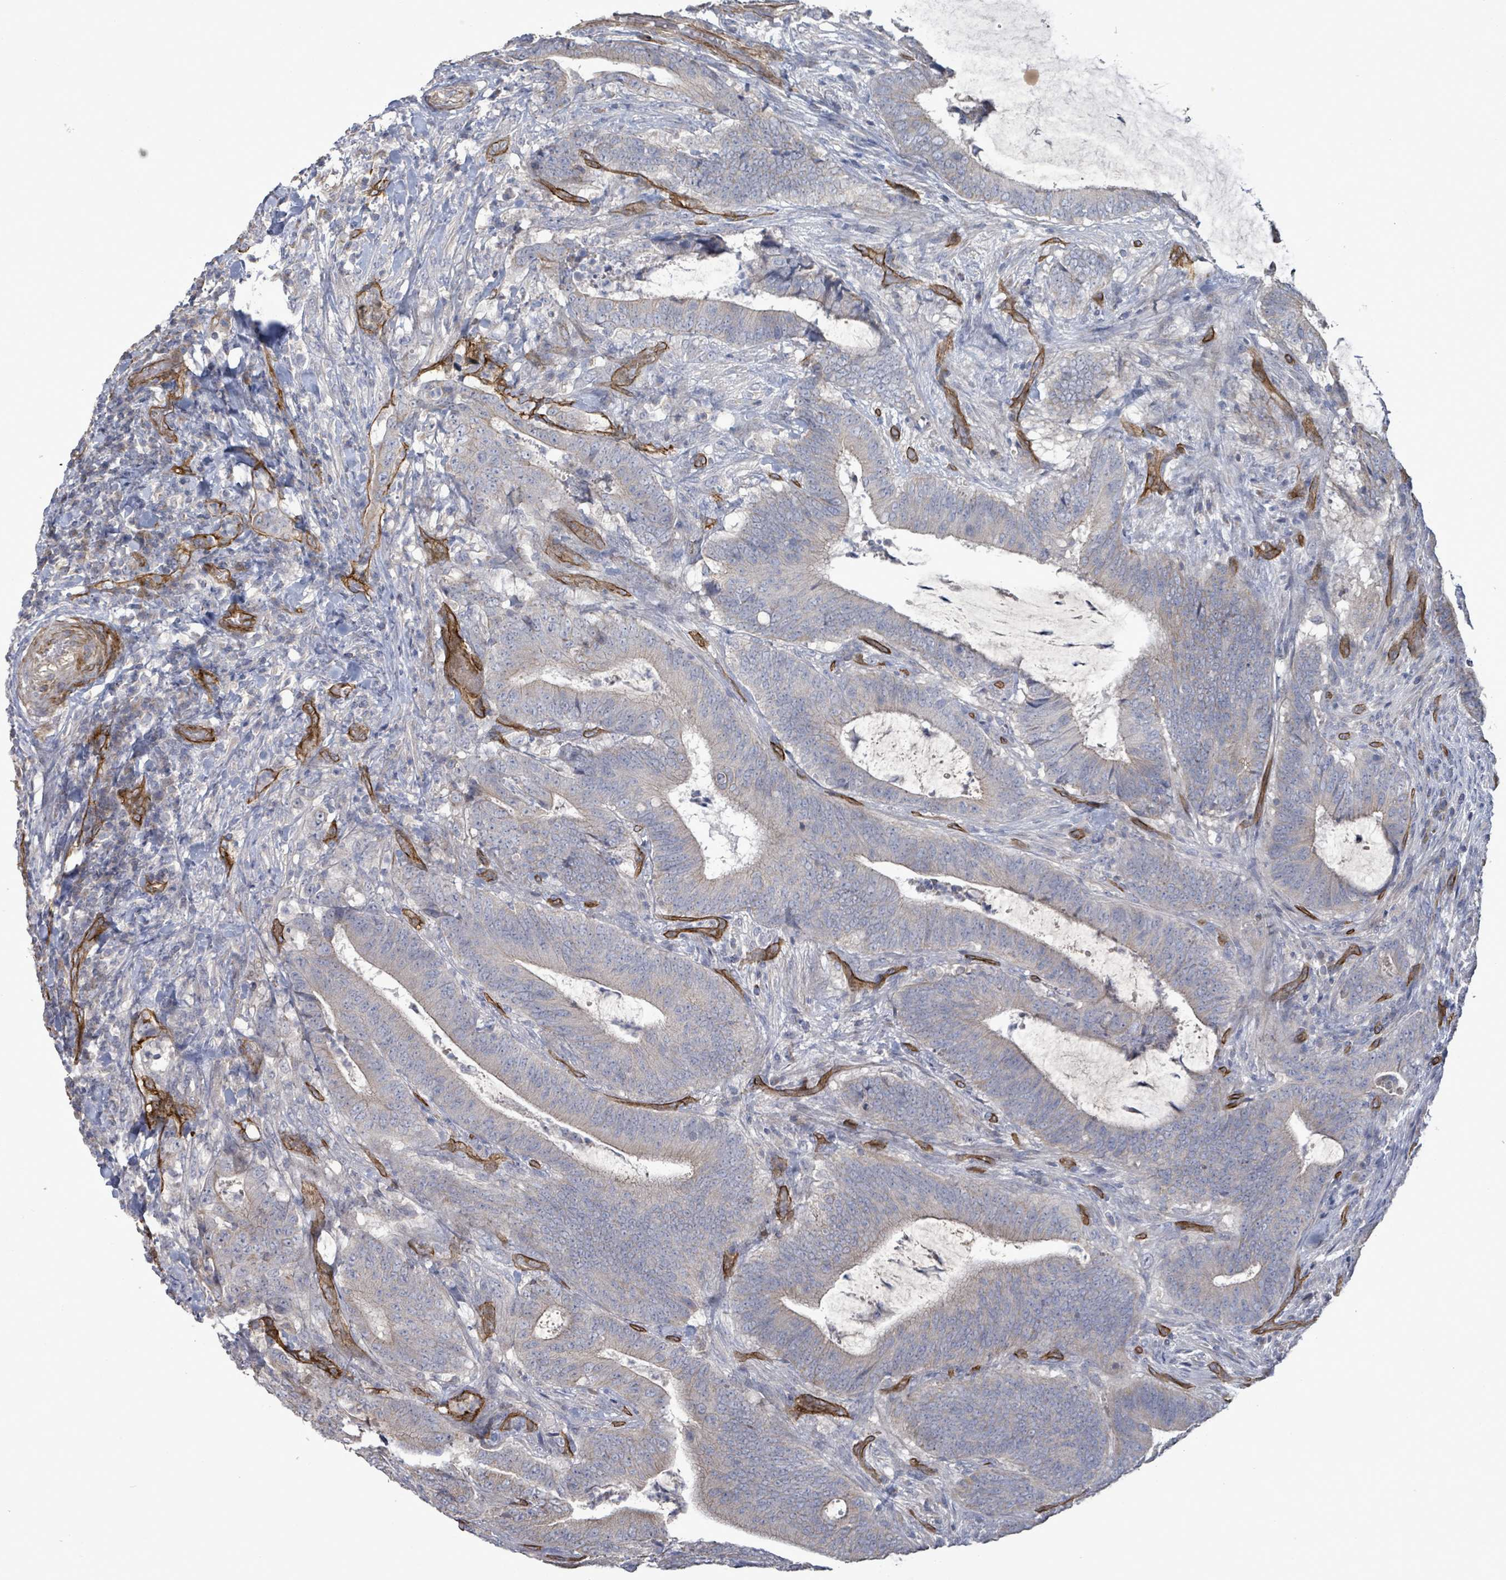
{"staining": {"intensity": "weak", "quantity": "<25%", "location": "cytoplasmic/membranous"}, "tissue": "colorectal cancer", "cell_type": "Tumor cells", "image_type": "cancer", "snomed": [{"axis": "morphology", "description": "Adenocarcinoma, NOS"}, {"axis": "topography", "description": "Colon"}], "caption": "IHC of colorectal cancer displays no staining in tumor cells.", "gene": "KANK3", "patient": {"sex": "female", "age": 43}}